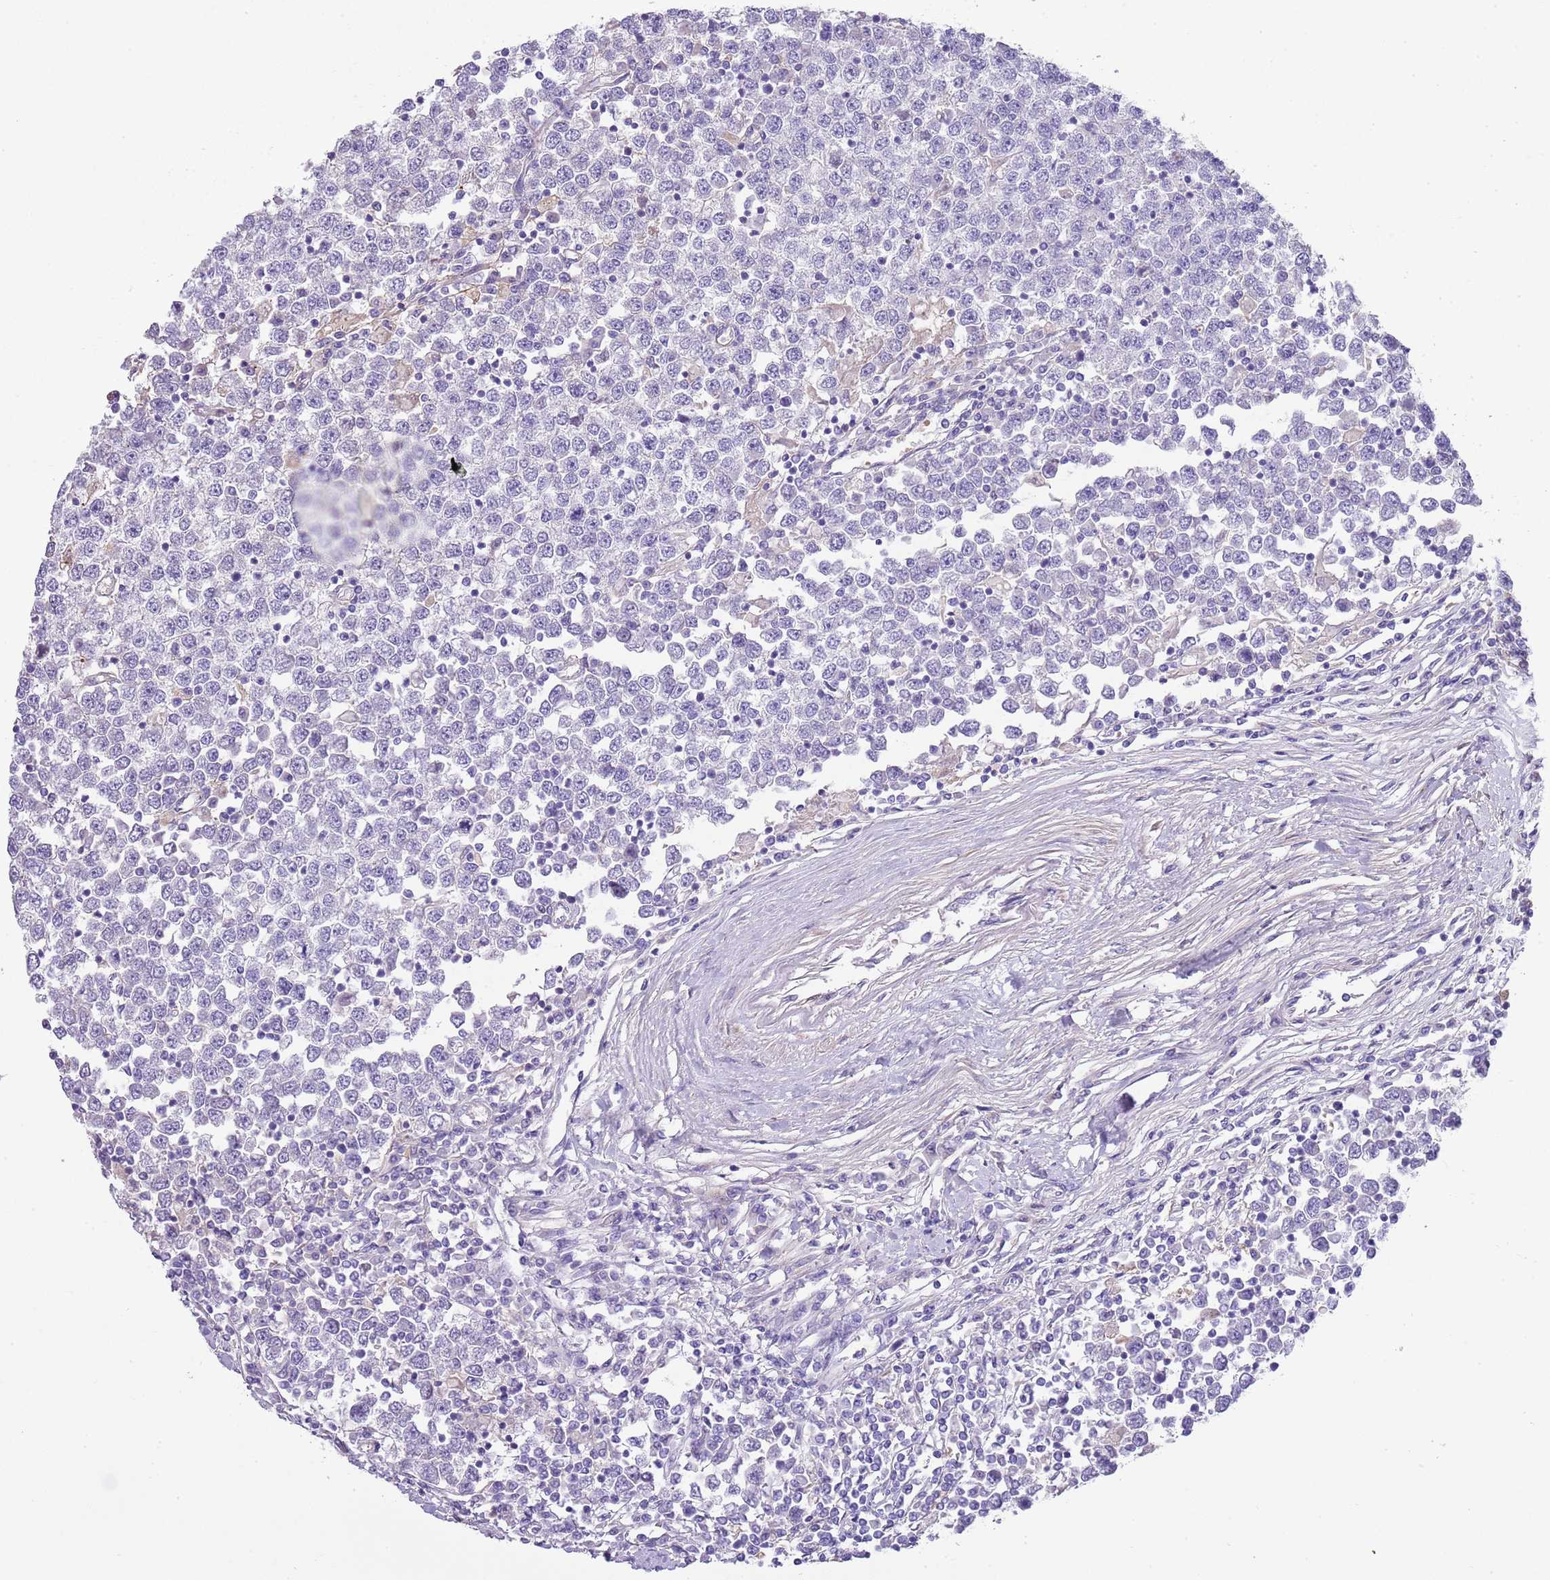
{"staining": {"intensity": "negative", "quantity": "none", "location": "none"}, "tissue": "testis cancer", "cell_type": "Tumor cells", "image_type": "cancer", "snomed": [{"axis": "morphology", "description": "Seminoma, NOS"}, {"axis": "topography", "description": "Testis"}], "caption": "DAB (3,3'-diaminobenzidine) immunohistochemical staining of testis cancer (seminoma) shows no significant positivity in tumor cells.", "gene": "ABHD17C", "patient": {"sex": "male", "age": 65}}